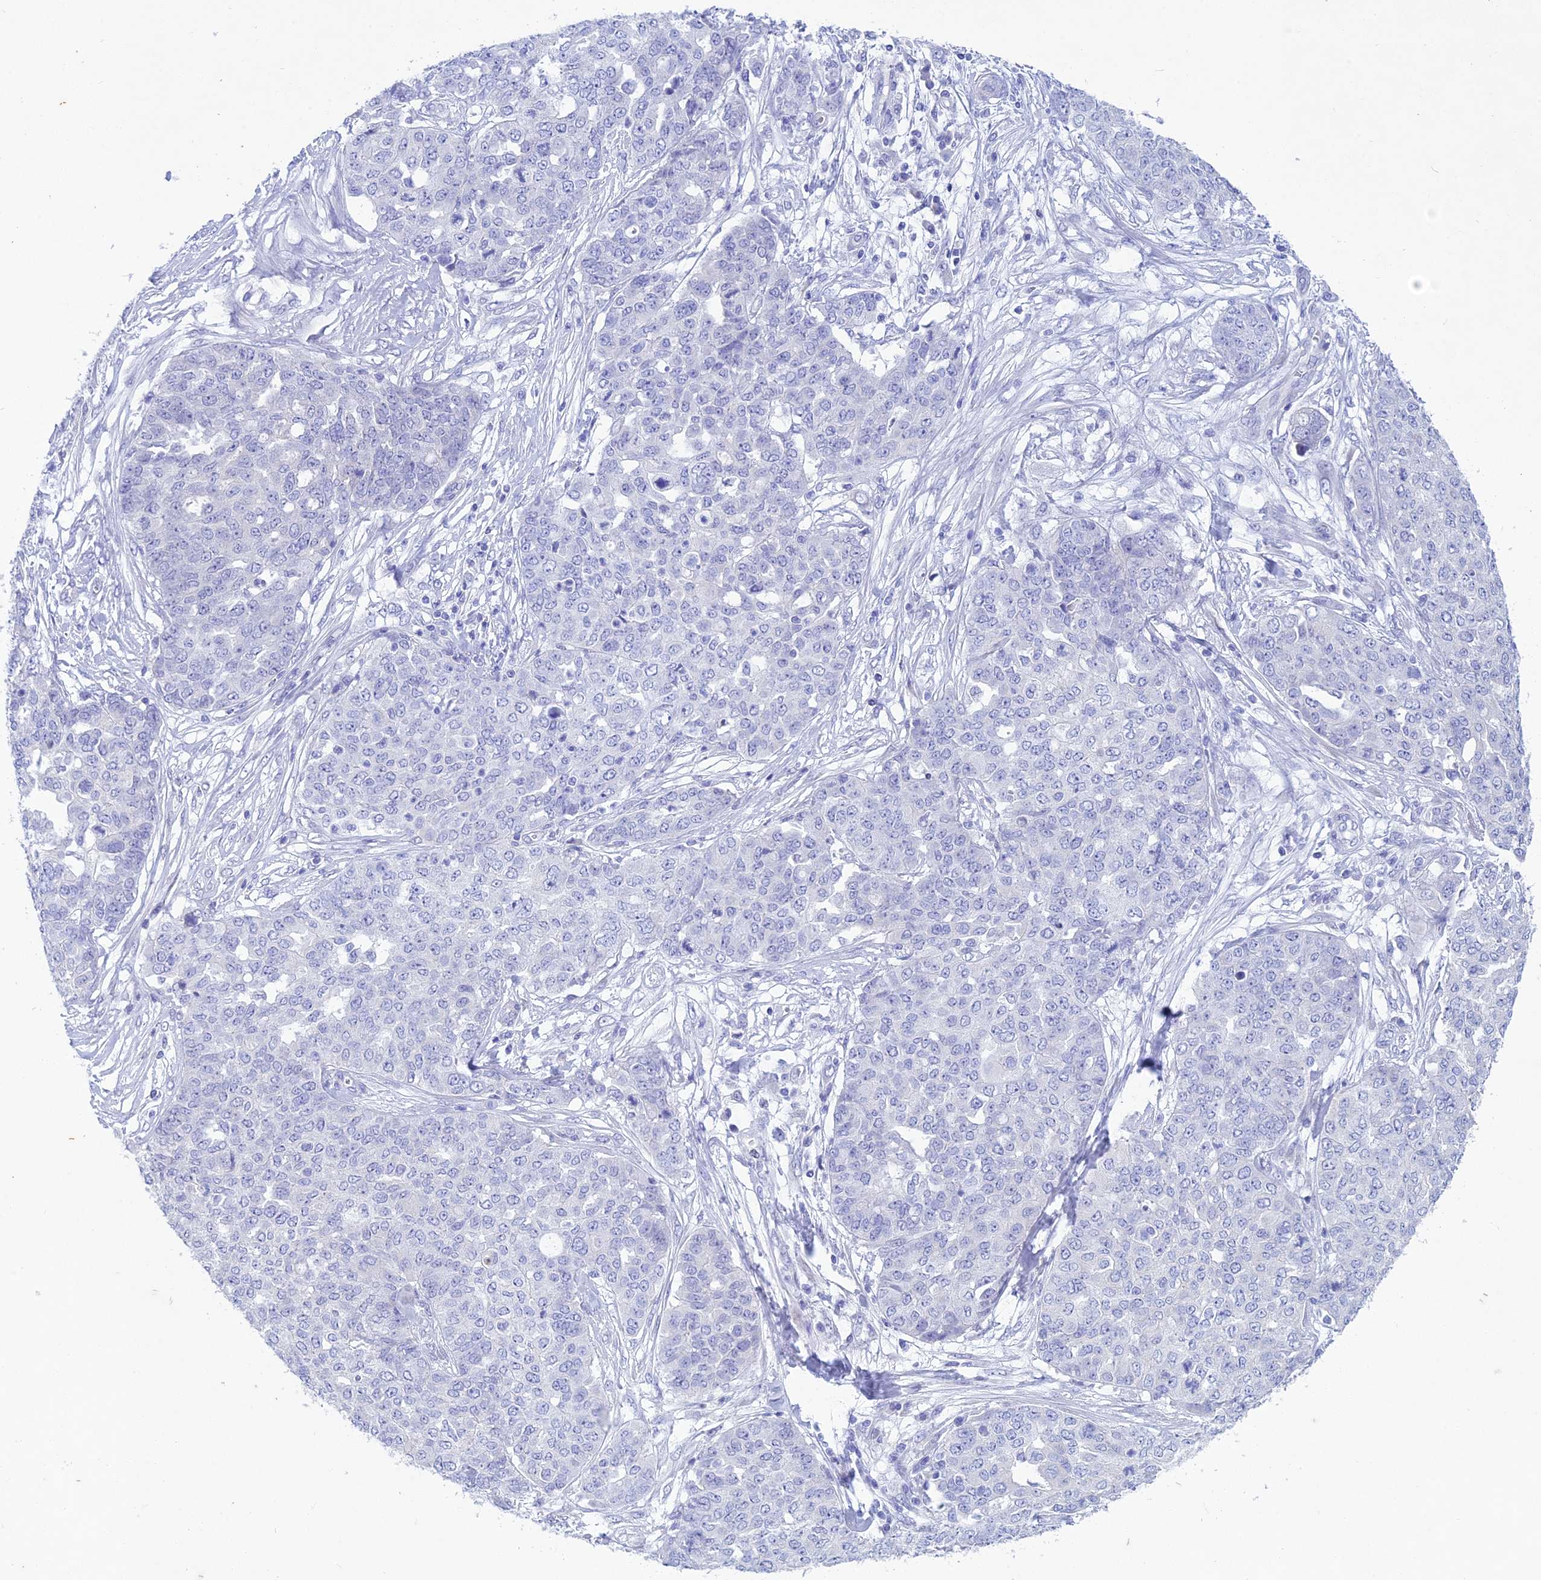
{"staining": {"intensity": "negative", "quantity": "none", "location": "none"}, "tissue": "ovarian cancer", "cell_type": "Tumor cells", "image_type": "cancer", "snomed": [{"axis": "morphology", "description": "Cystadenocarcinoma, serous, NOS"}, {"axis": "topography", "description": "Soft tissue"}, {"axis": "topography", "description": "Ovary"}], "caption": "High power microscopy photomicrograph of an immunohistochemistry image of ovarian cancer (serous cystadenocarcinoma), revealing no significant staining in tumor cells. (DAB (3,3'-diaminobenzidine) immunohistochemistry (IHC) visualized using brightfield microscopy, high magnification).", "gene": "BTBD19", "patient": {"sex": "female", "age": 57}}